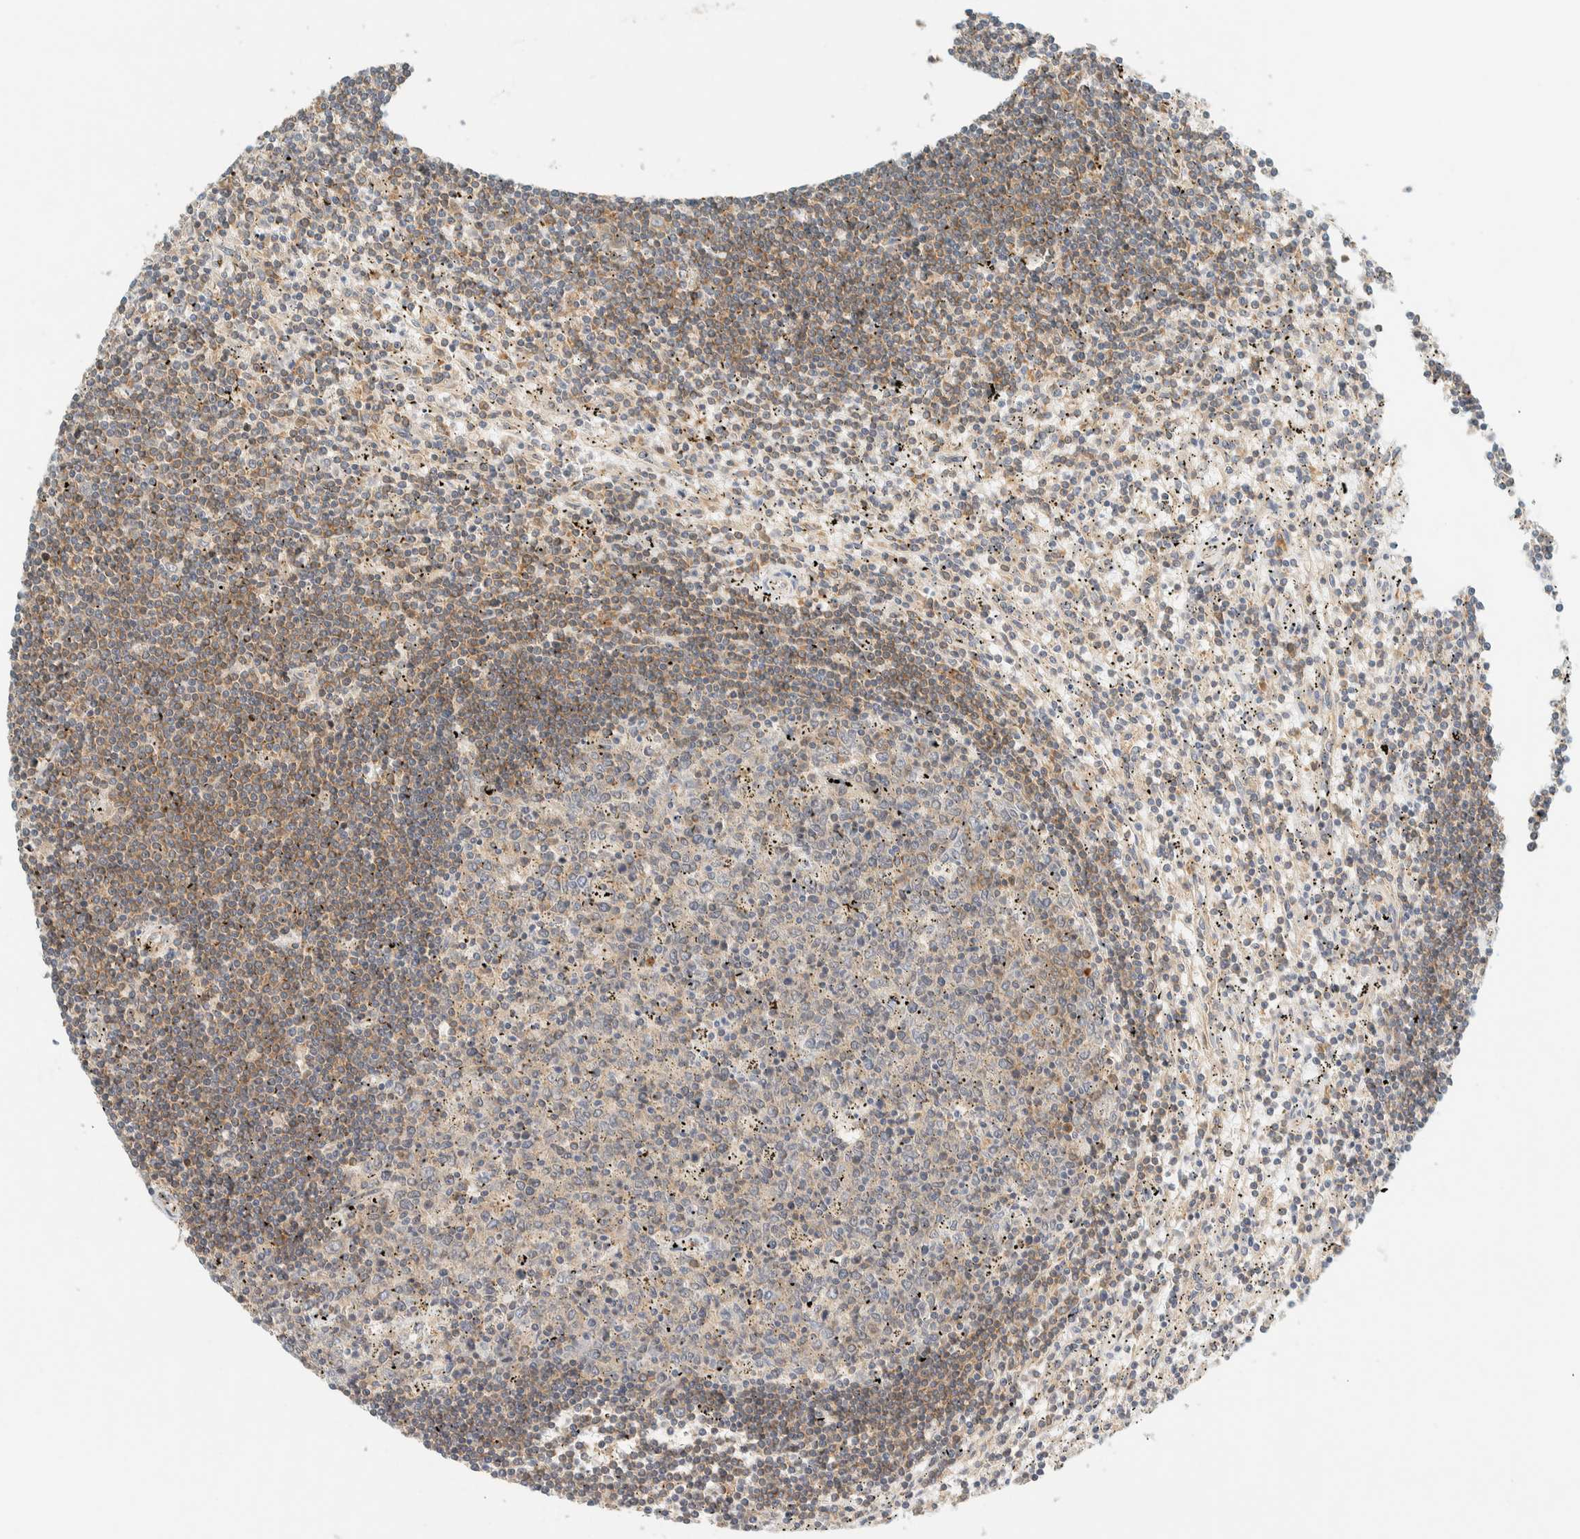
{"staining": {"intensity": "weak", "quantity": "<25%", "location": "cytoplasmic/membranous"}, "tissue": "lymphoma", "cell_type": "Tumor cells", "image_type": "cancer", "snomed": [{"axis": "morphology", "description": "Malignant lymphoma, non-Hodgkin's type, Low grade"}, {"axis": "topography", "description": "Spleen"}], "caption": "Lymphoma stained for a protein using IHC displays no positivity tumor cells.", "gene": "ARFGEF1", "patient": {"sex": "male", "age": 76}}